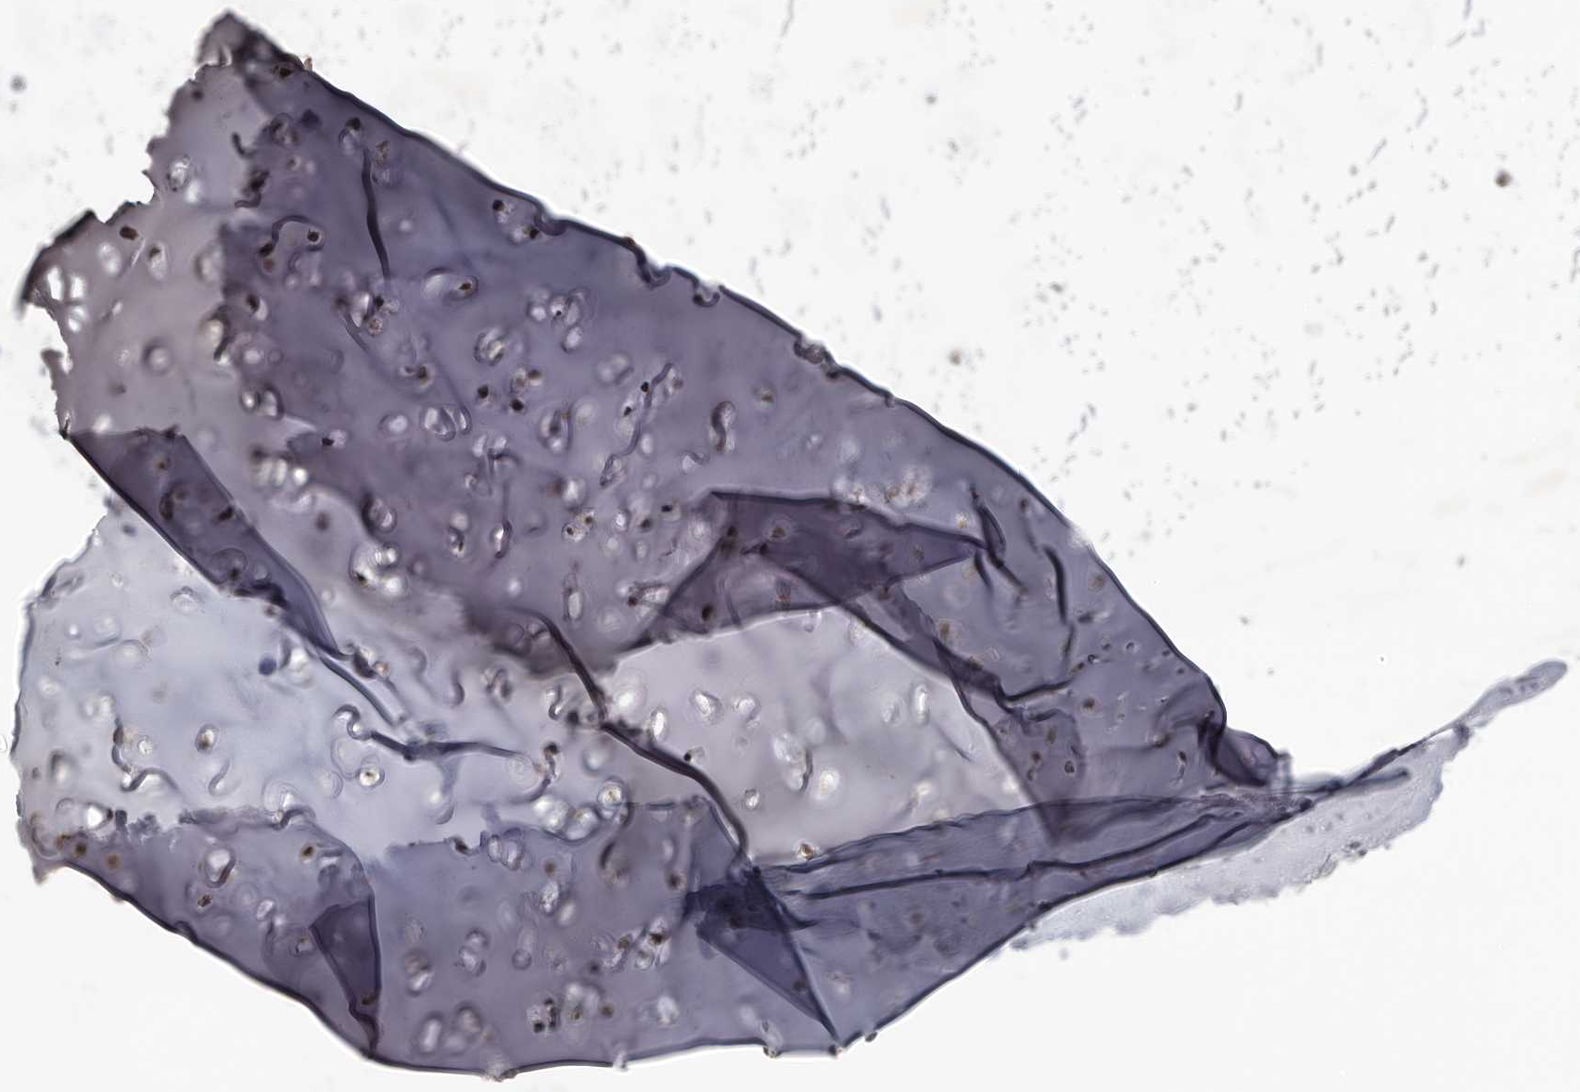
{"staining": {"intensity": "moderate", "quantity": "25%-75%", "location": "none"}, "tissue": "soft tissue", "cell_type": "Chondrocytes", "image_type": "normal", "snomed": [{"axis": "morphology", "description": "Normal tissue, NOS"}, {"axis": "morphology", "description": "Basal cell carcinoma"}, {"axis": "topography", "description": "Cartilage tissue"}, {"axis": "topography", "description": "Nasopharynx"}, {"axis": "topography", "description": "Oral tissue"}], "caption": "High-power microscopy captured an IHC image of normal soft tissue, revealing moderate None expression in approximately 25%-75% of chondrocytes.", "gene": "C17orf99", "patient": {"sex": "female", "age": 77}}